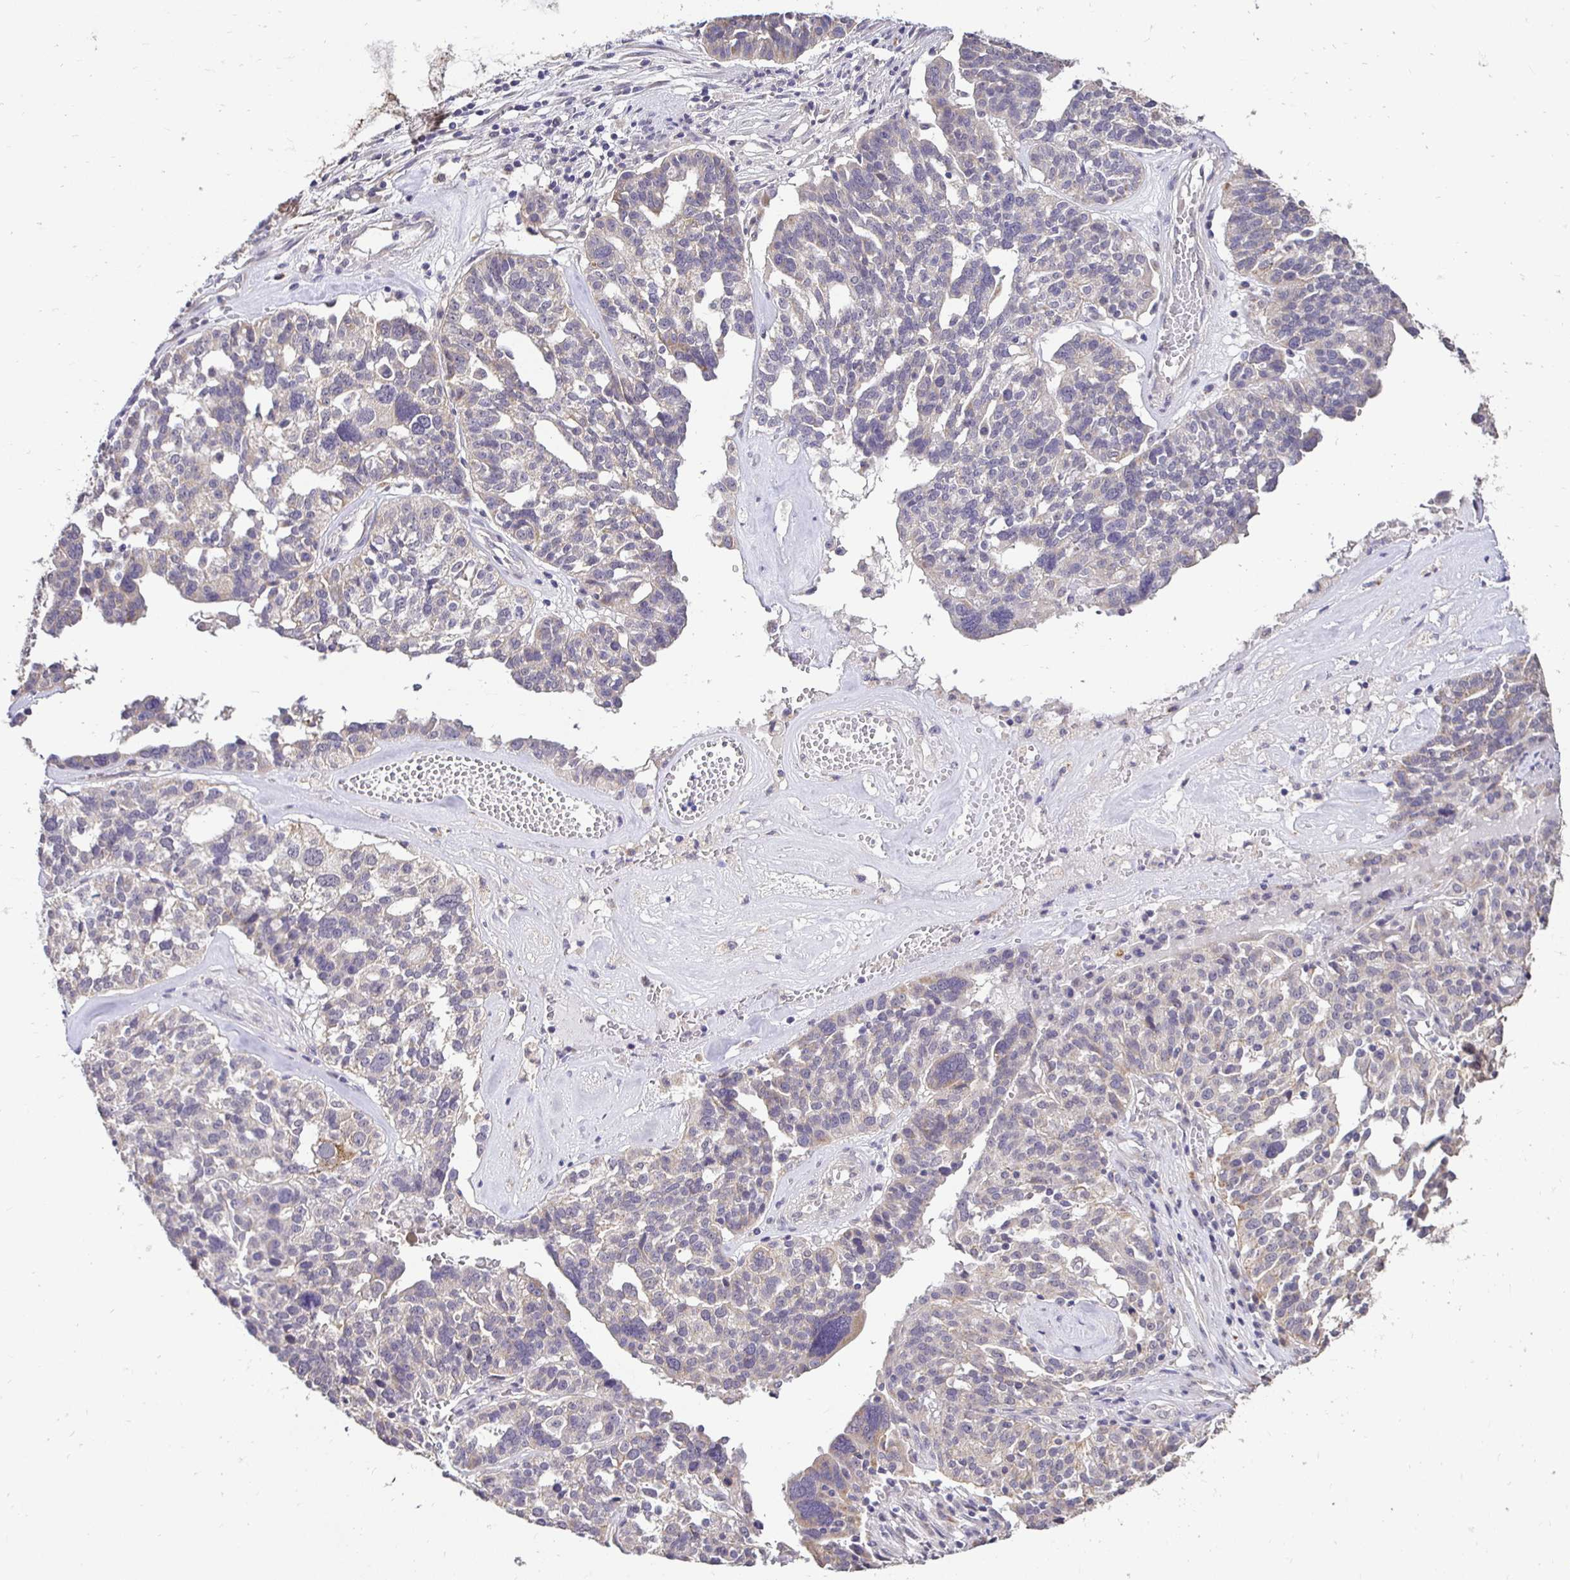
{"staining": {"intensity": "negative", "quantity": "none", "location": "none"}, "tissue": "ovarian cancer", "cell_type": "Tumor cells", "image_type": "cancer", "snomed": [{"axis": "morphology", "description": "Cystadenocarcinoma, serous, NOS"}, {"axis": "topography", "description": "Ovary"}], "caption": "Ovarian cancer (serous cystadenocarcinoma) was stained to show a protein in brown. There is no significant staining in tumor cells.", "gene": "RHEBL1", "patient": {"sex": "female", "age": 59}}